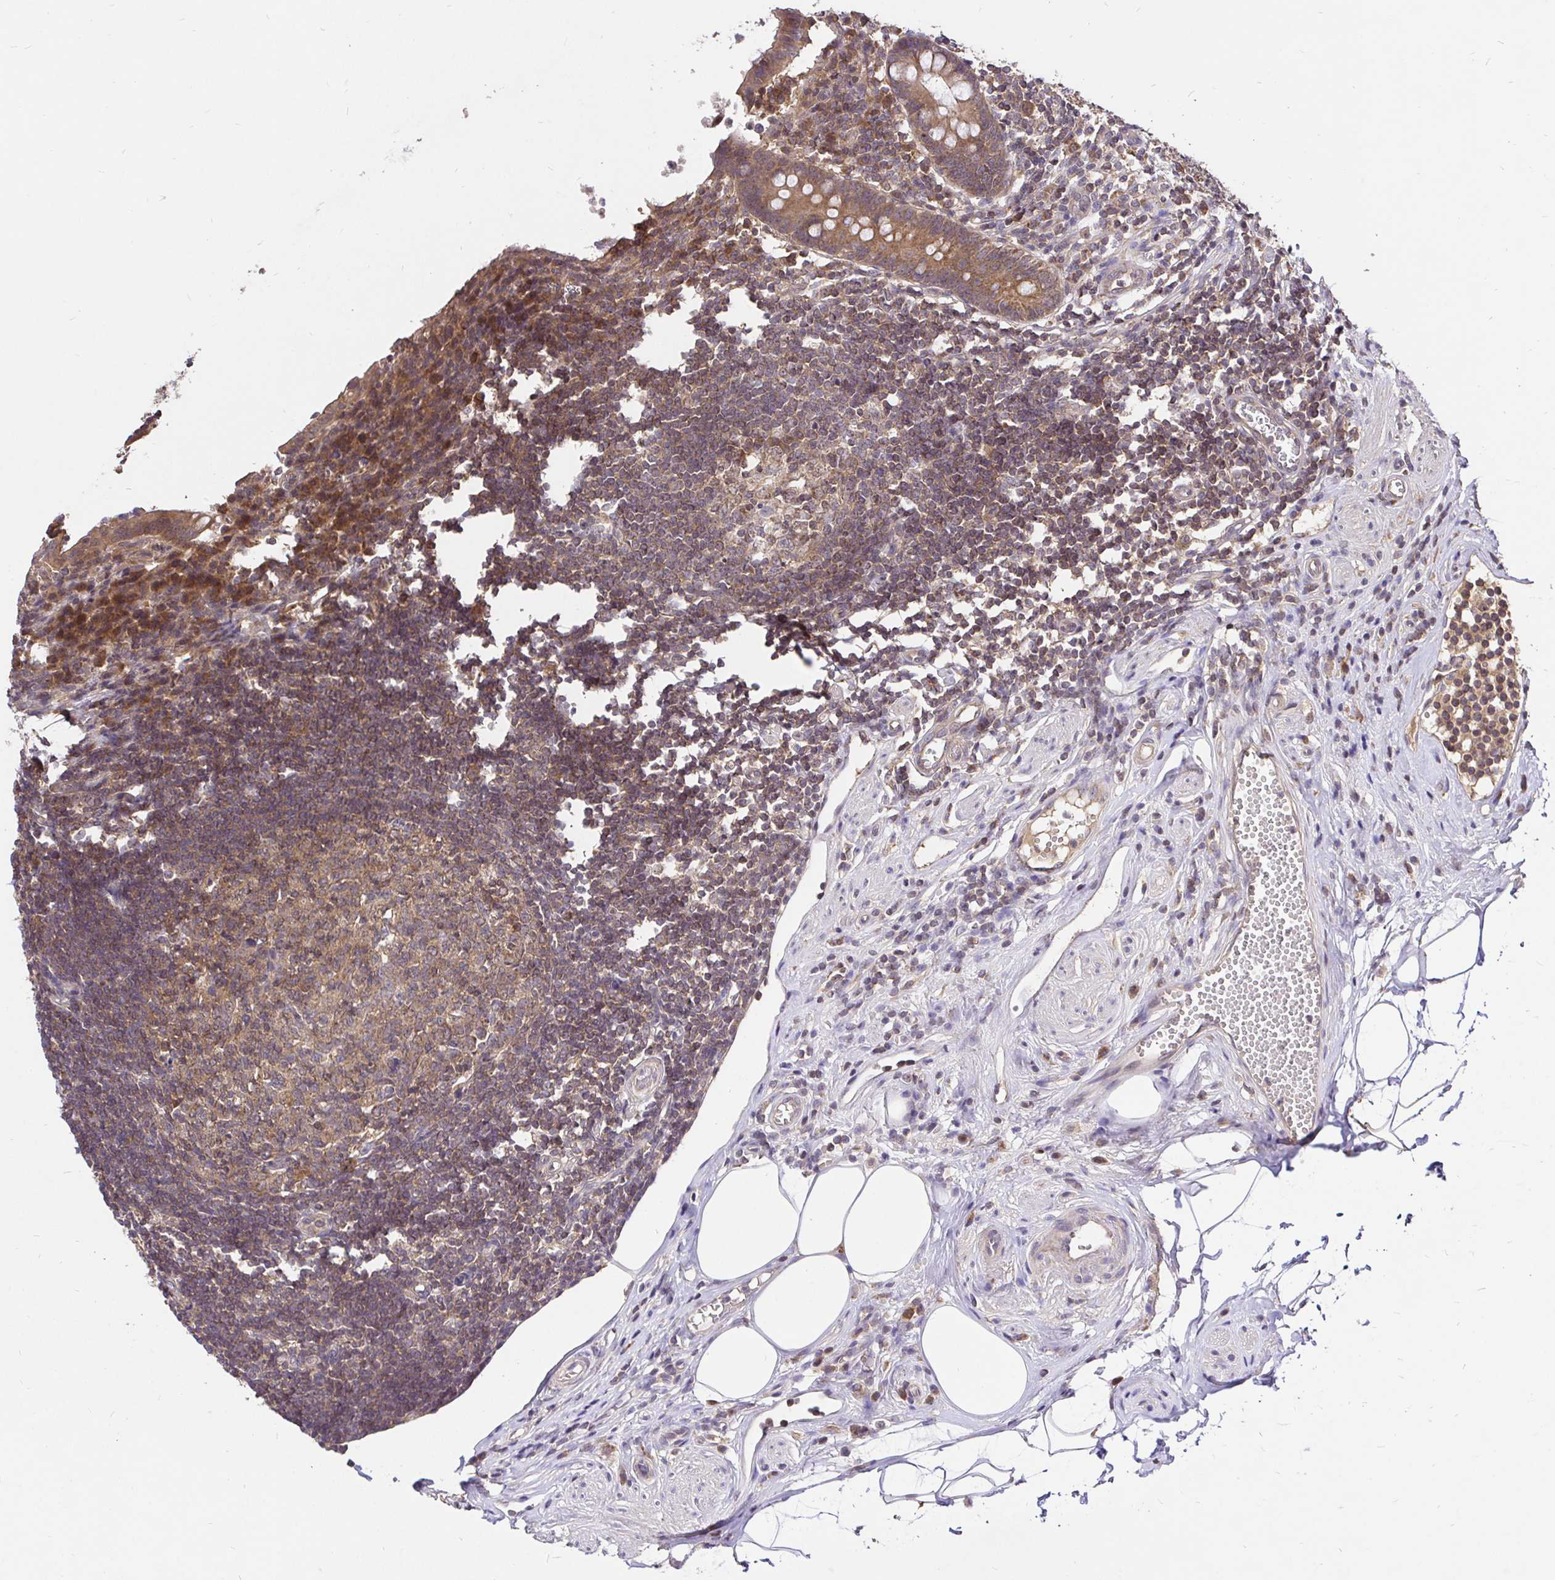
{"staining": {"intensity": "moderate", "quantity": ">75%", "location": "cytoplasmic/membranous"}, "tissue": "appendix", "cell_type": "Glandular cells", "image_type": "normal", "snomed": [{"axis": "morphology", "description": "Normal tissue, NOS"}, {"axis": "topography", "description": "Appendix"}], "caption": "The micrograph reveals a brown stain indicating the presence of a protein in the cytoplasmic/membranous of glandular cells in appendix. (DAB IHC, brown staining for protein, blue staining for nuclei).", "gene": "UBE2M", "patient": {"sex": "female", "age": 56}}